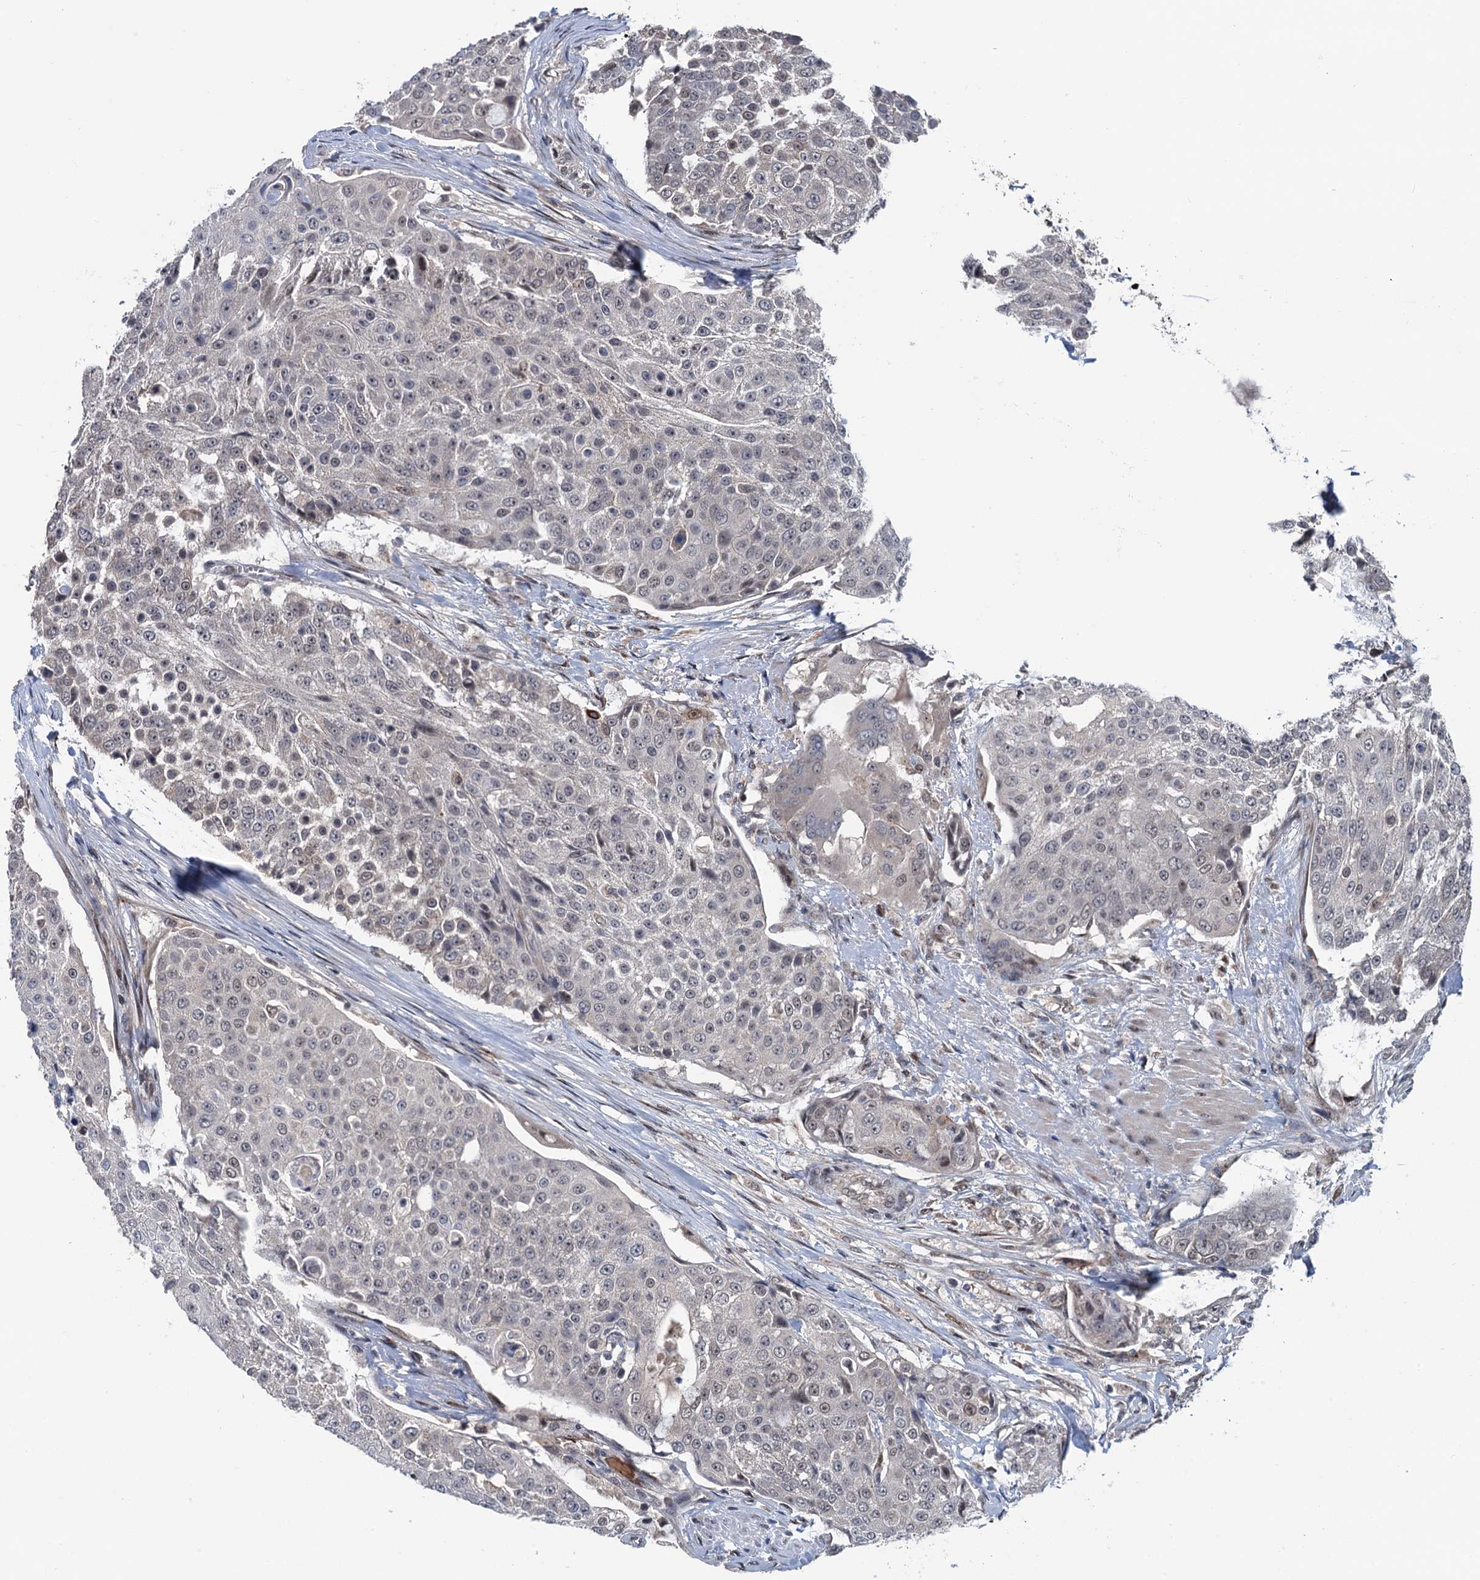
{"staining": {"intensity": "negative", "quantity": "none", "location": "none"}, "tissue": "urothelial cancer", "cell_type": "Tumor cells", "image_type": "cancer", "snomed": [{"axis": "morphology", "description": "Urothelial carcinoma, High grade"}, {"axis": "topography", "description": "Urinary bladder"}], "caption": "This is an IHC photomicrograph of human urothelial carcinoma (high-grade). There is no staining in tumor cells.", "gene": "RASSF4", "patient": {"sex": "female", "age": 63}}